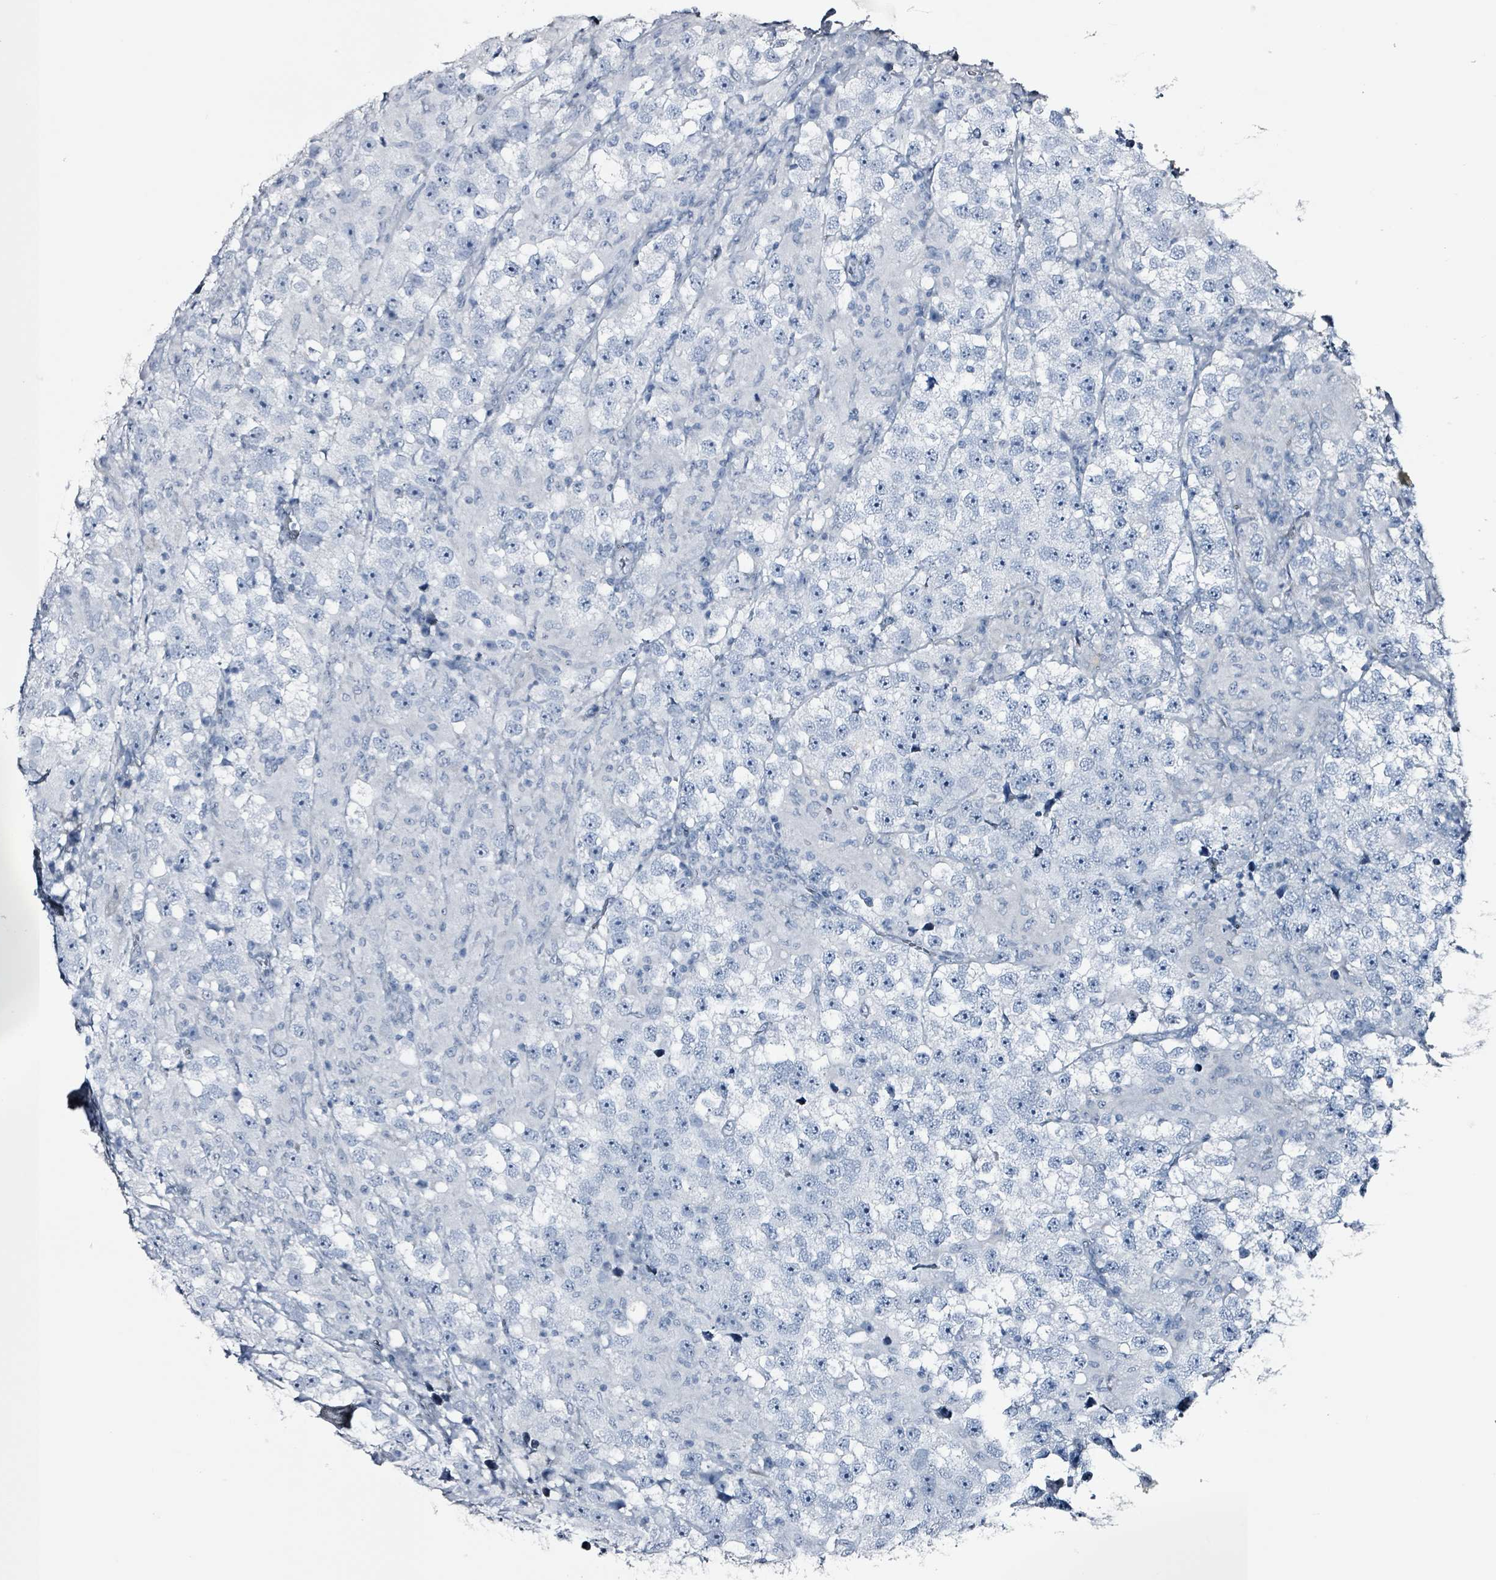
{"staining": {"intensity": "negative", "quantity": "none", "location": "none"}, "tissue": "testis cancer", "cell_type": "Tumor cells", "image_type": "cancer", "snomed": [{"axis": "morphology", "description": "Seminoma, NOS"}, {"axis": "topography", "description": "Testis"}], "caption": "DAB (3,3'-diaminobenzidine) immunohistochemical staining of human testis cancer reveals no significant expression in tumor cells. (Stains: DAB (3,3'-diaminobenzidine) immunohistochemistry (IHC) with hematoxylin counter stain, Microscopy: brightfield microscopy at high magnification).", "gene": "CA9", "patient": {"sex": "male", "age": 46}}